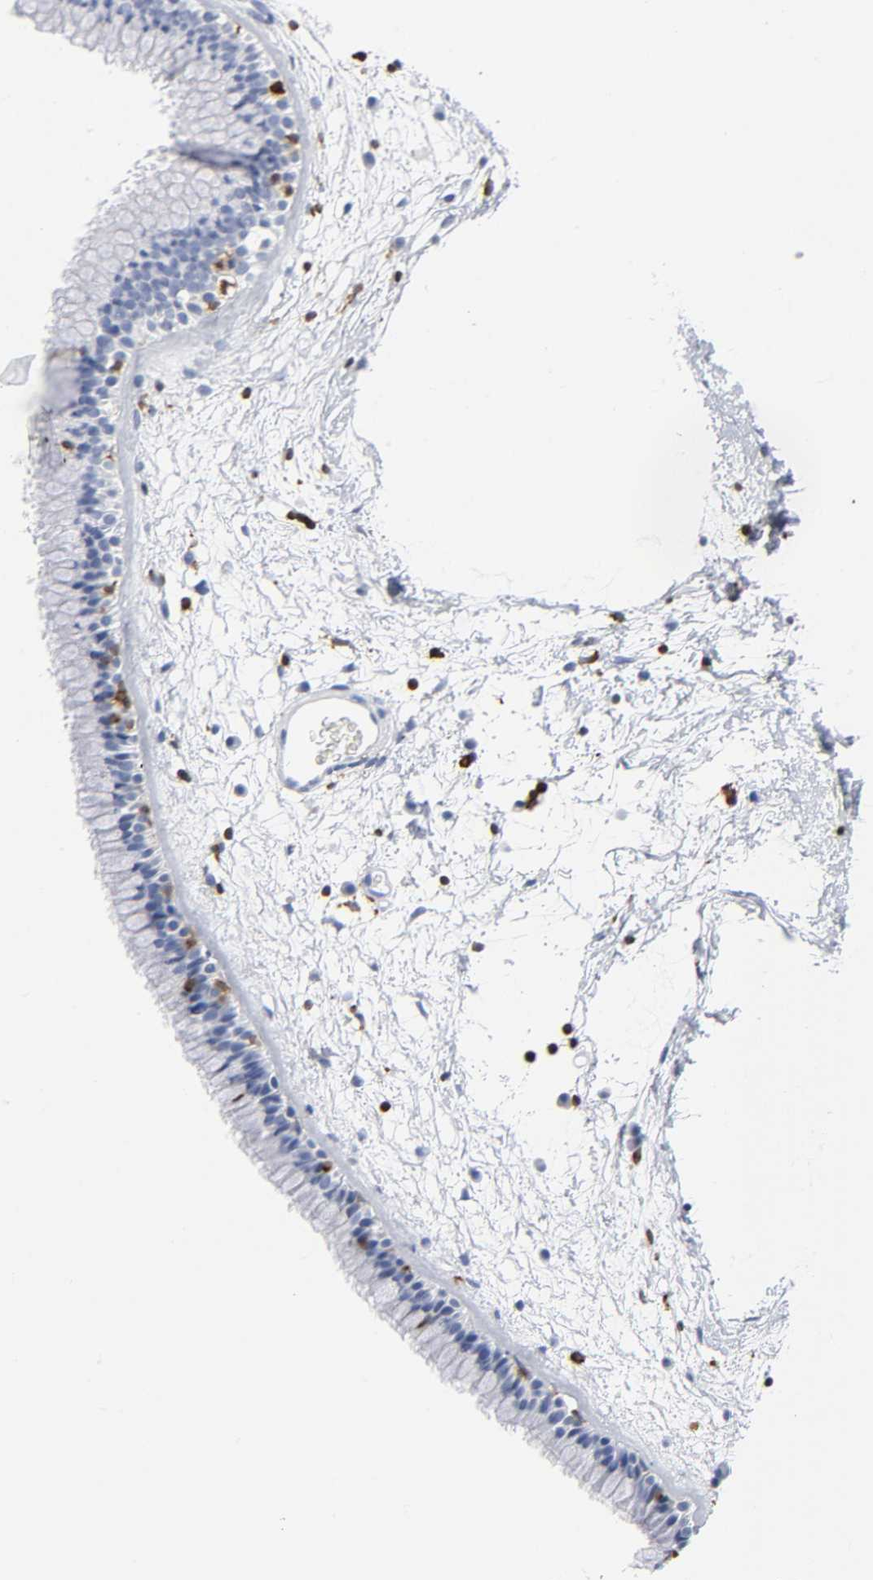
{"staining": {"intensity": "negative", "quantity": "none", "location": "none"}, "tissue": "nasopharynx", "cell_type": "Respiratory epithelial cells", "image_type": "normal", "snomed": [{"axis": "morphology", "description": "Normal tissue, NOS"}, {"axis": "morphology", "description": "Inflammation, NOS"}, {"axis": "topography", "description": "Nasopharynx"}], "caption": "The immunohistochemistry photomicrograph has no significant expression in respiratory epithelial cells of nasopharynx.", "gene": "DOK2", "patient": {"sex": "male", "age": 48}}